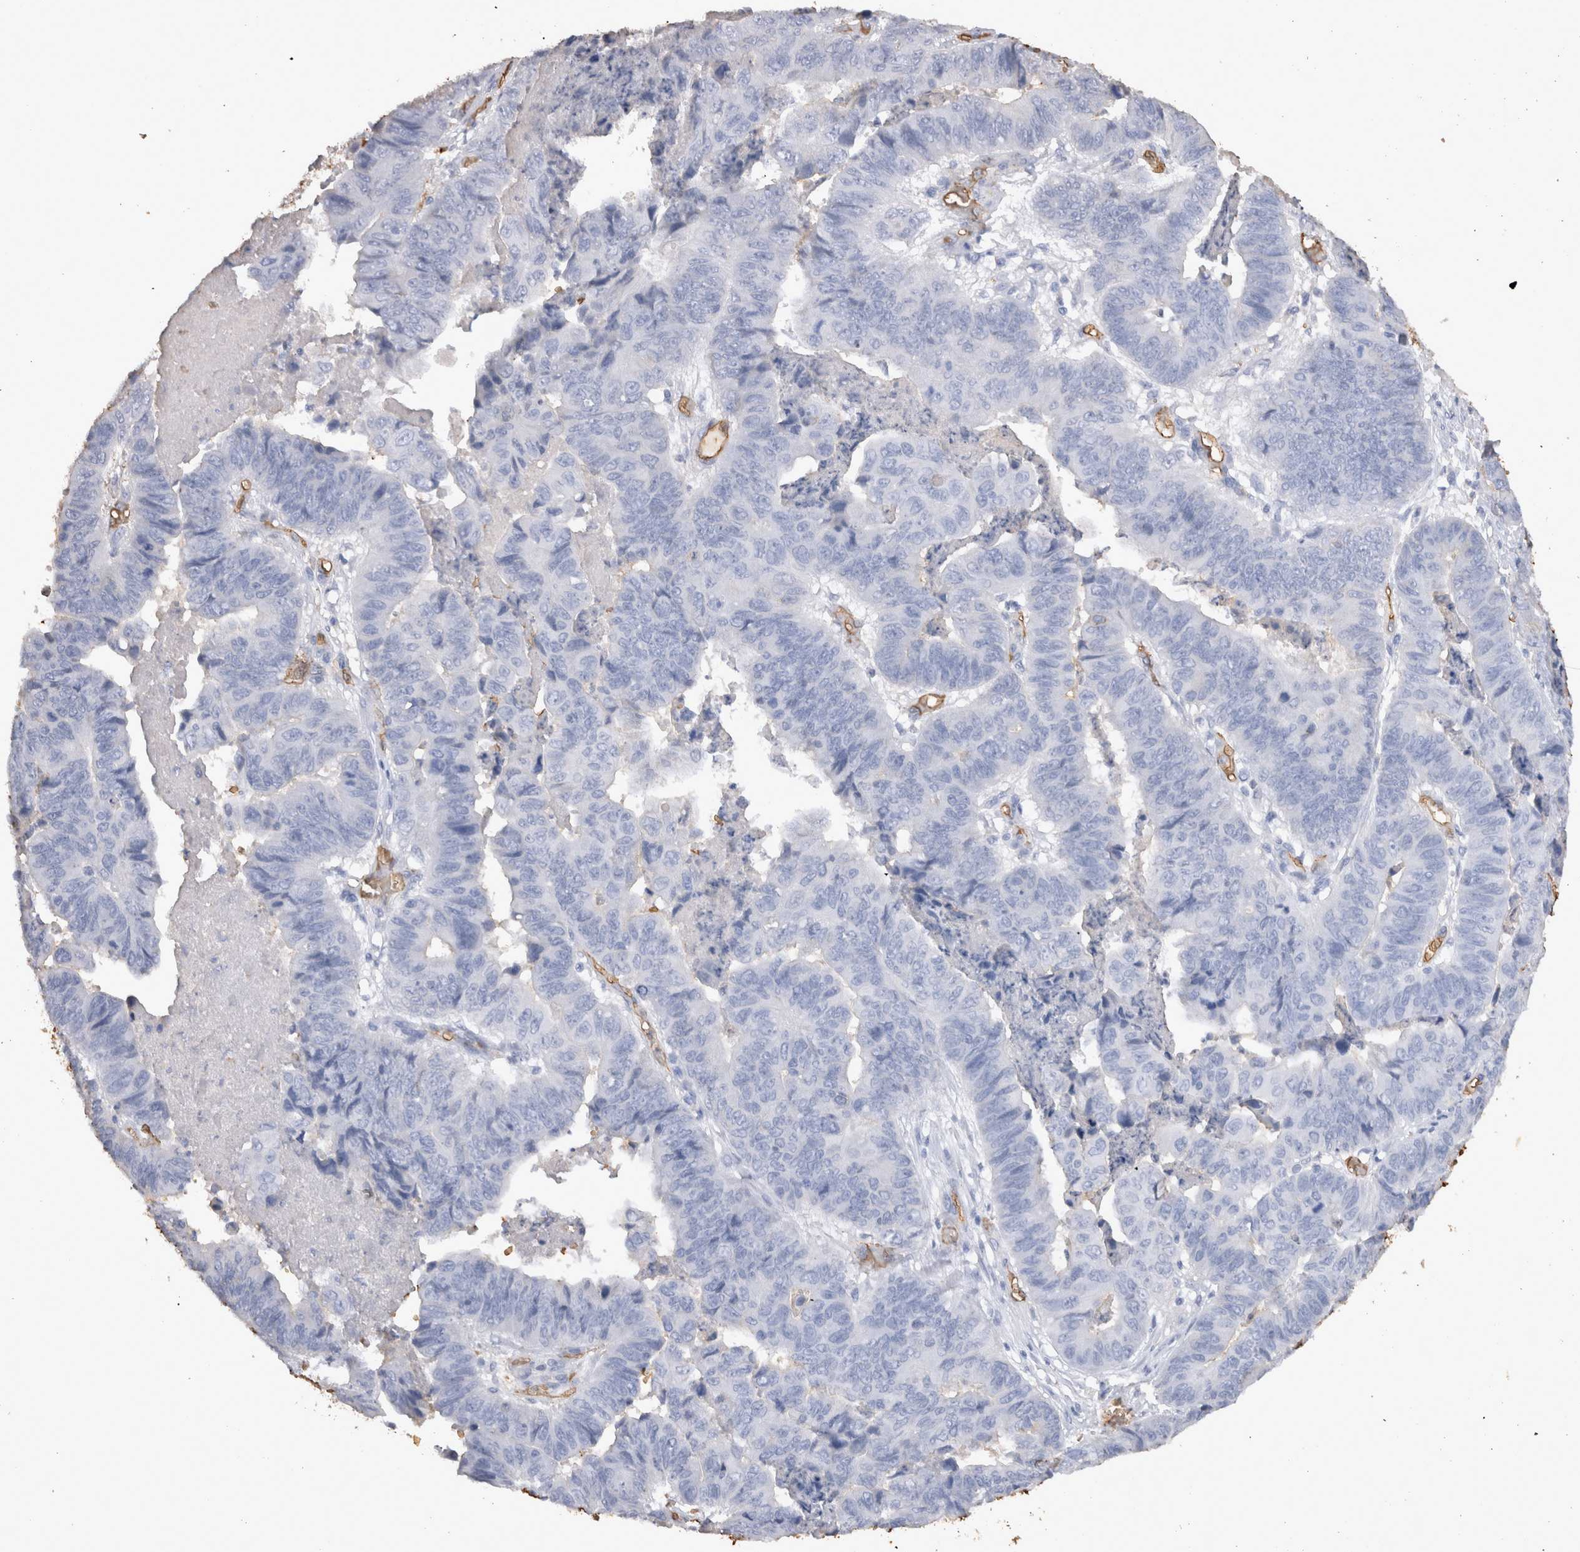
{"staining": {"intensity": "negative", "quantity": "none", "location": "none"}, "tissue": "stomach cancer", "cell_type": "Tumor cells", "image_type": "cancer", "snomed": [{"axis": "morphology", "description": "Adenocarcinoma, NOS"}, {"axis": "topography", "description": "Stomach, lower"}], "caption": "IHC micrograph of neoplastic tissue: stomach adenocarcinoma stained with DAB displays no significant protein expression in tumor cells. (DAB immunohistochemistry (IHC), high magnification).", "gene": "IL17RC", "patient": {"sex": "male", "age": 77}}